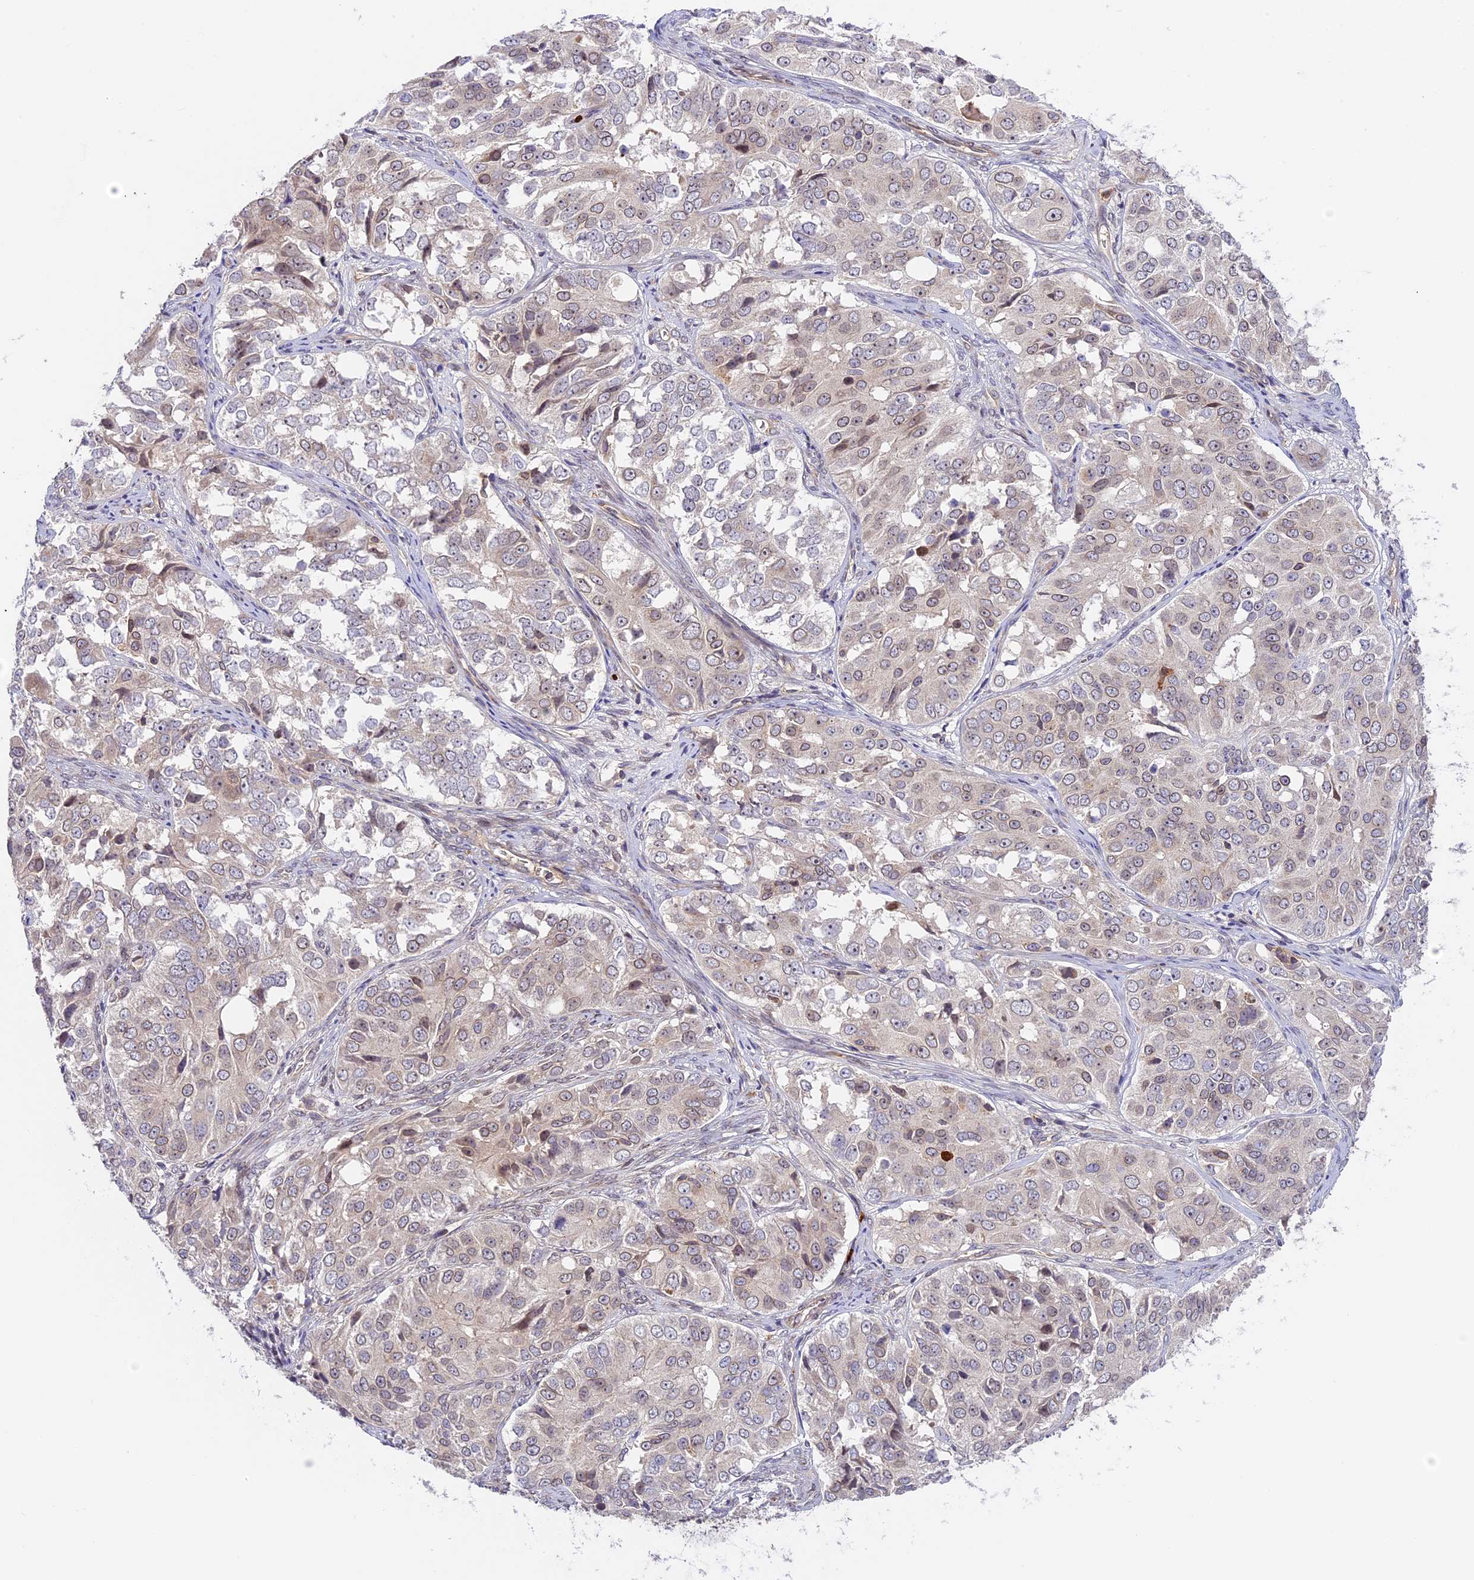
{"staining": {"intensity": "weak", "quantity": "<25%", "location": "cytoplasmic/membranous,nuclear"}, "tissue": "ovarian cancer", "cell_type": "Tumor cells", "image_type": "cancer", "snomed": [{"axis": "morphology", "description": "Carcinoma, endometroid"}, {"axis": "topography", "description": "Ovary"}], "caption": "Tumor cells are negative for brown protein staining in ovarian cancer.", "gene": "DGKH", "patient": {"sex": "female", "age": 51}}